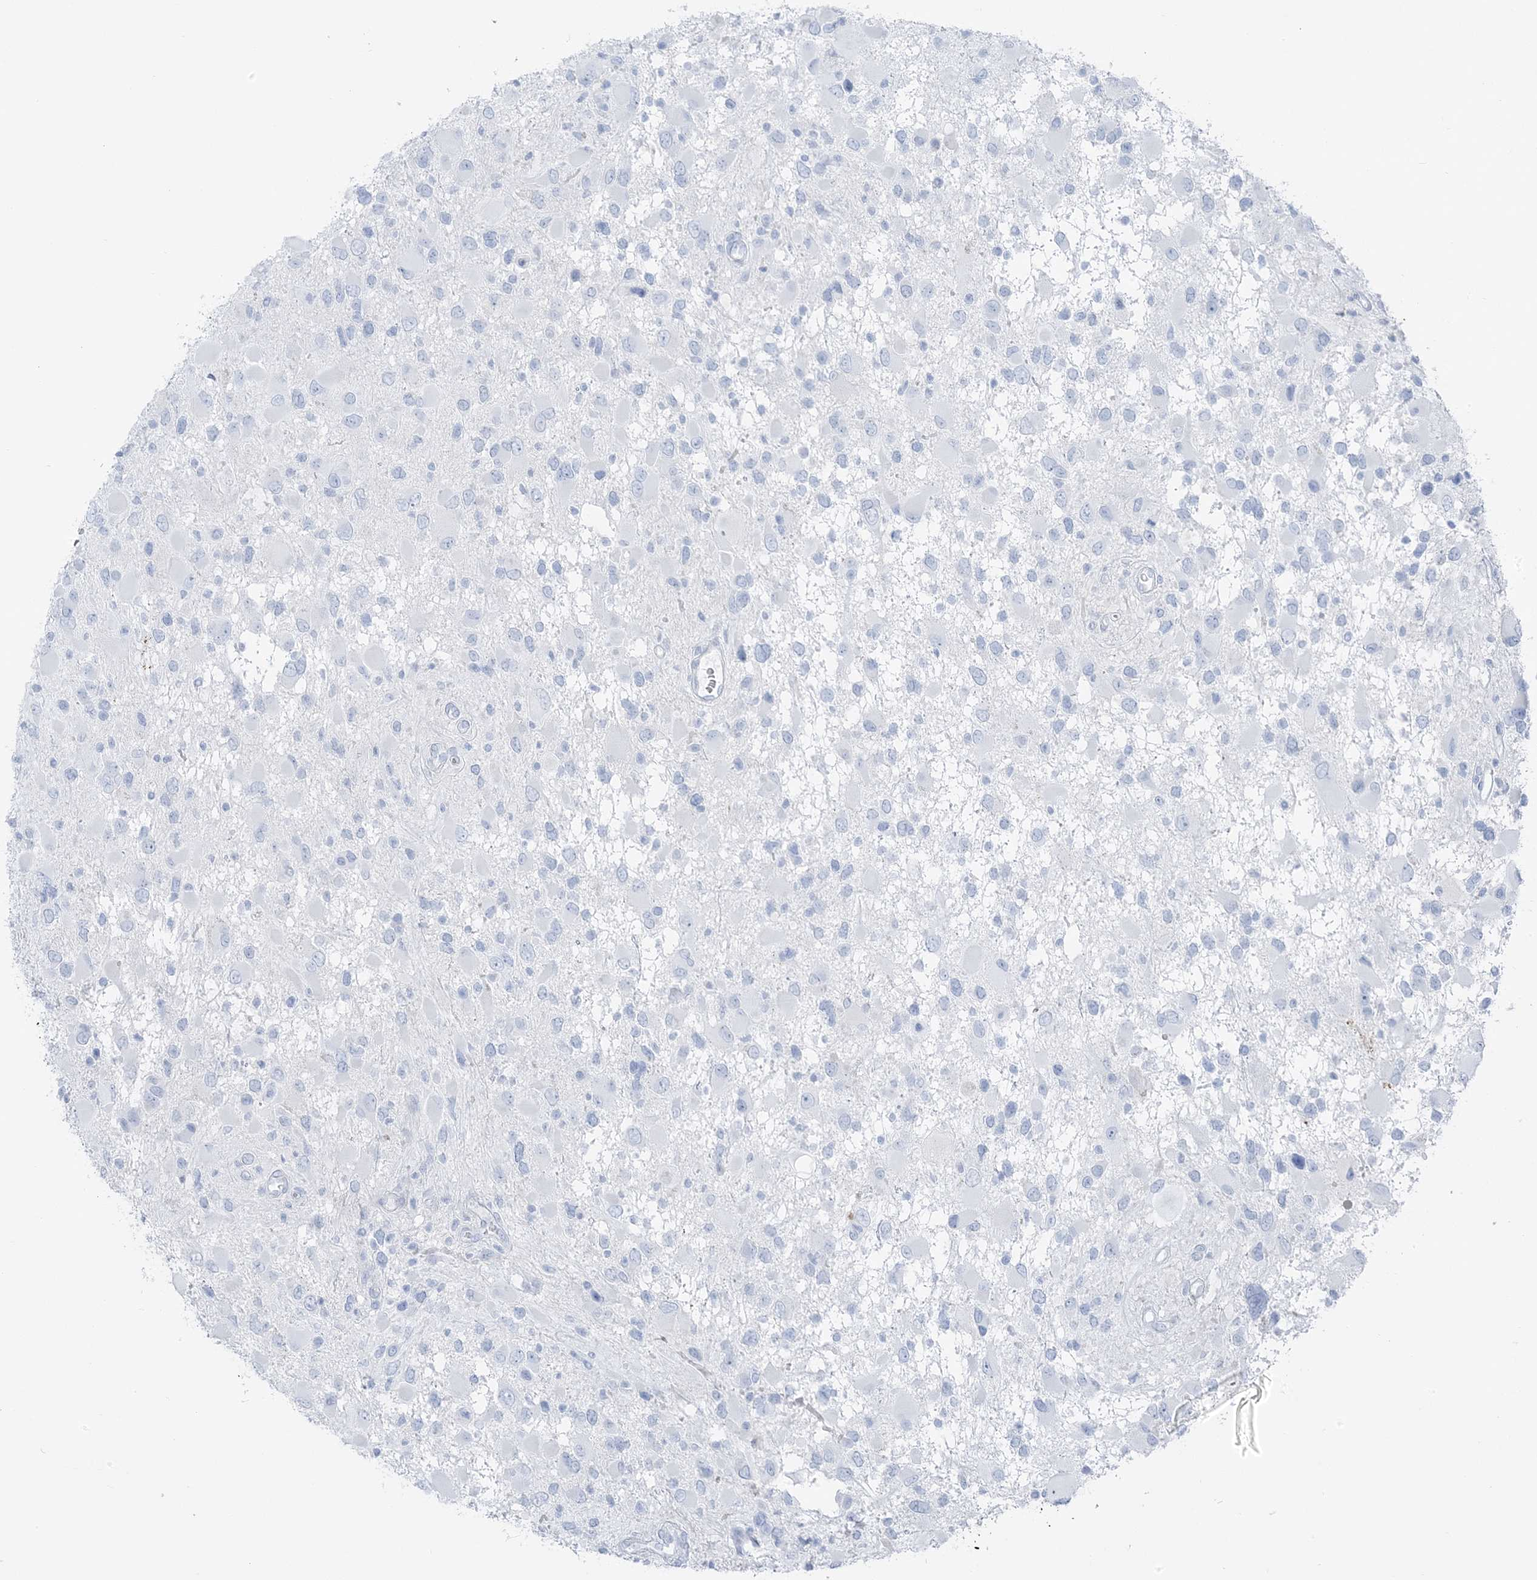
{"staining": {"intensity": "negative", "quantity": "none", "location": "none"}, "tissue": "glioma", "cell_type": "Tumor cells", "image_type": "cancer", "snomed": [{"axis": "morphology", "description": "Glioma, malignant, High grade"}, {"axis": "topography", "description": "Brain"}], "caption": "Immunohistochemistry photomicrograph of neoplastic tissue: high-grade glioma (malignant) stained with DAB shows no significant protein staining in tumor cells.", "gene": "ZFP64", "patient": {"sex": "male", "age": 53}}